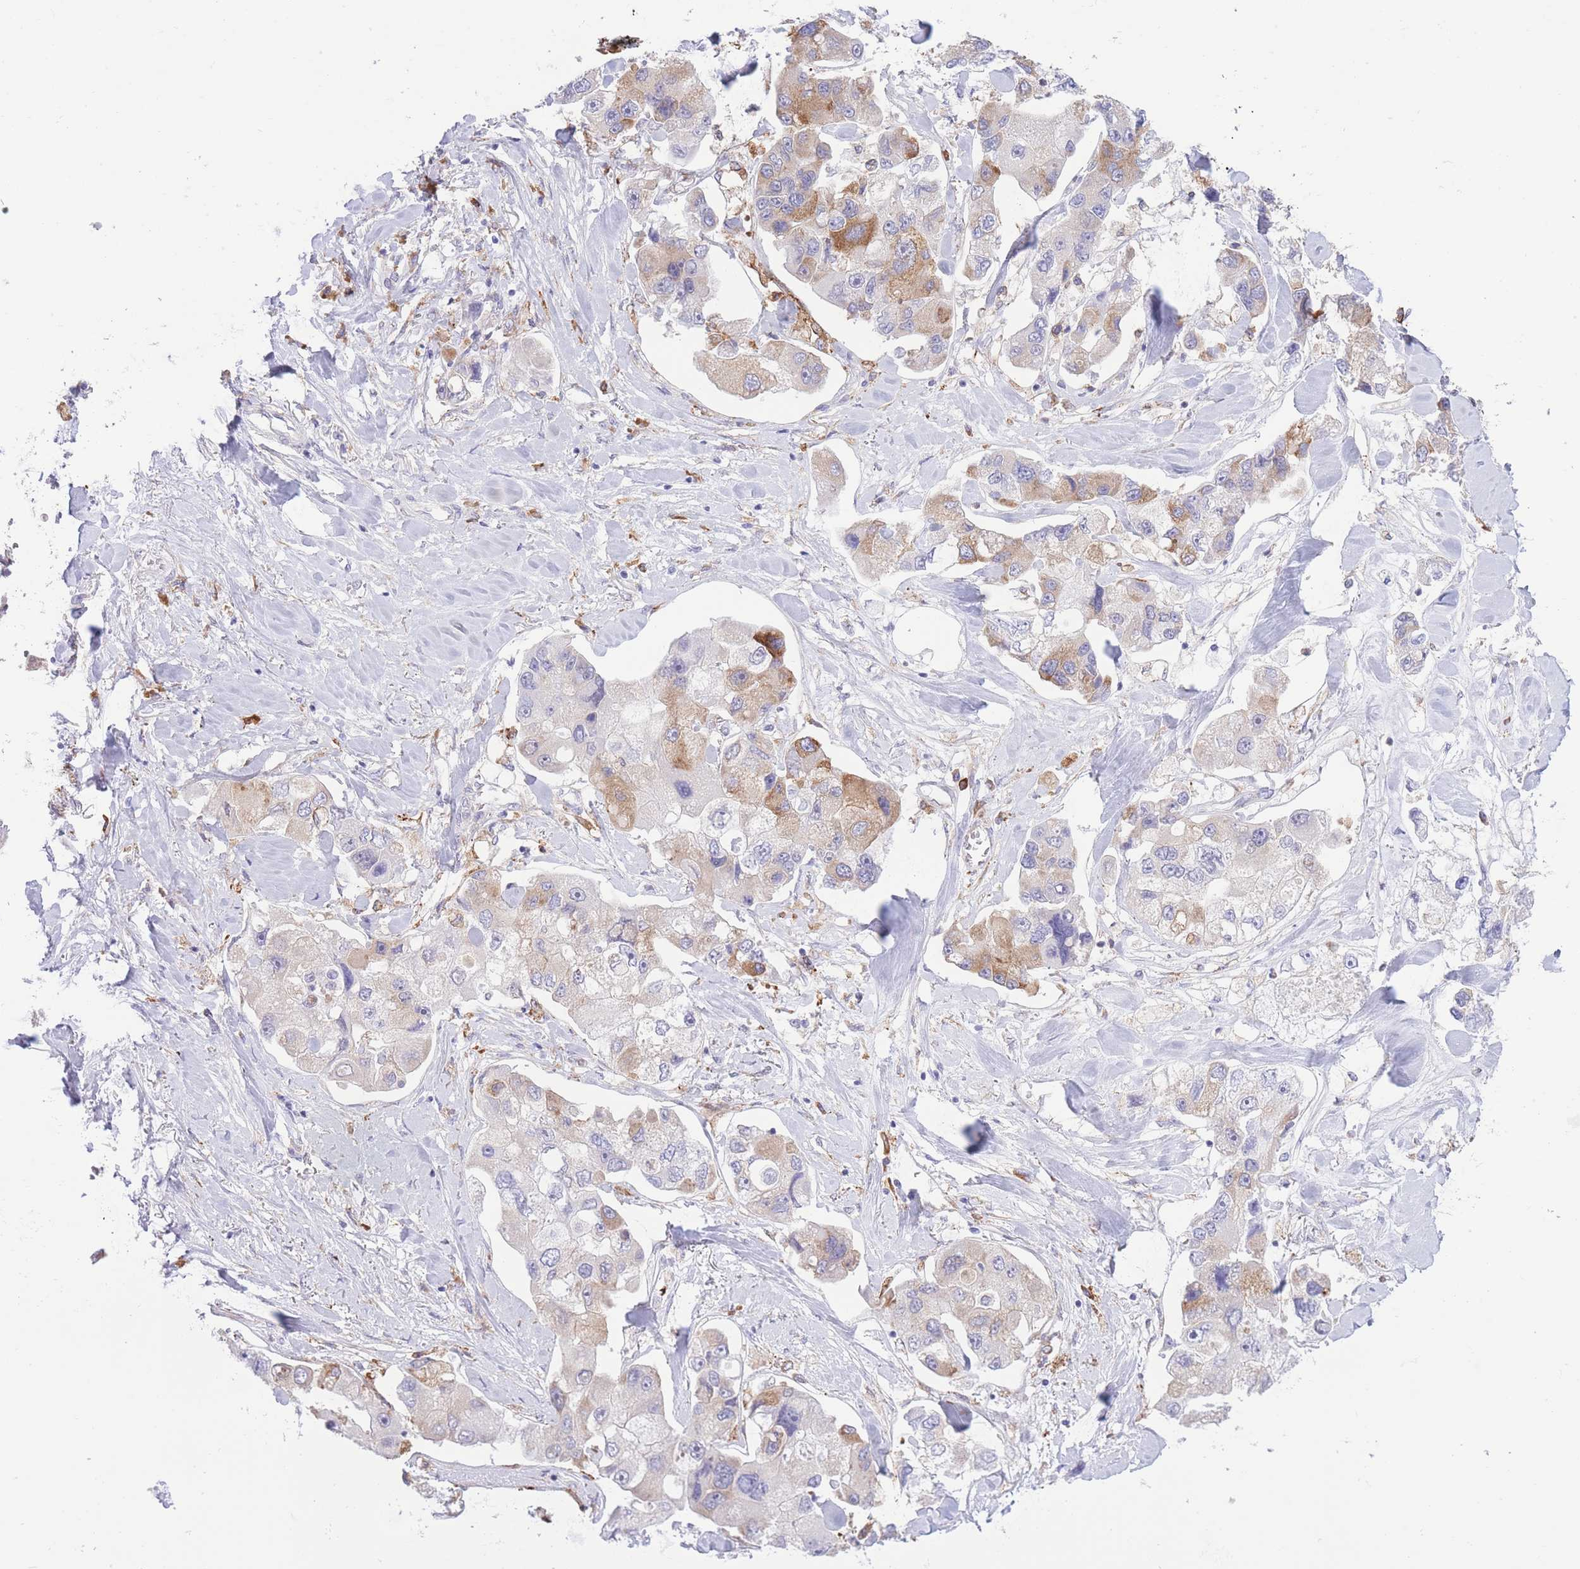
{"staining": {"intensity": "moderate", "quantity": "<25%", "location": "cytoplasmic/membranous"}, "tissue": "lung cancer", "cell_type": "Tumor cells", "image_type": "cancer", "snomed": [{"axis": "morphology", "description": "Adenocarcinoma, NOS"}, {"axis": "topography", "description": "Lung"}], "caption": "High-magnification brightfield microscopy of adenocarcinoma (lung) stained with DAB (brown) and counterstained with hematoxylin (blue). tumor cells exhibit moderate cytoplasmic/membranous staining is seen in approximately<25% of cells.", "gene": "MYDGF", "patient": {"sex": "female", "age": 54}}